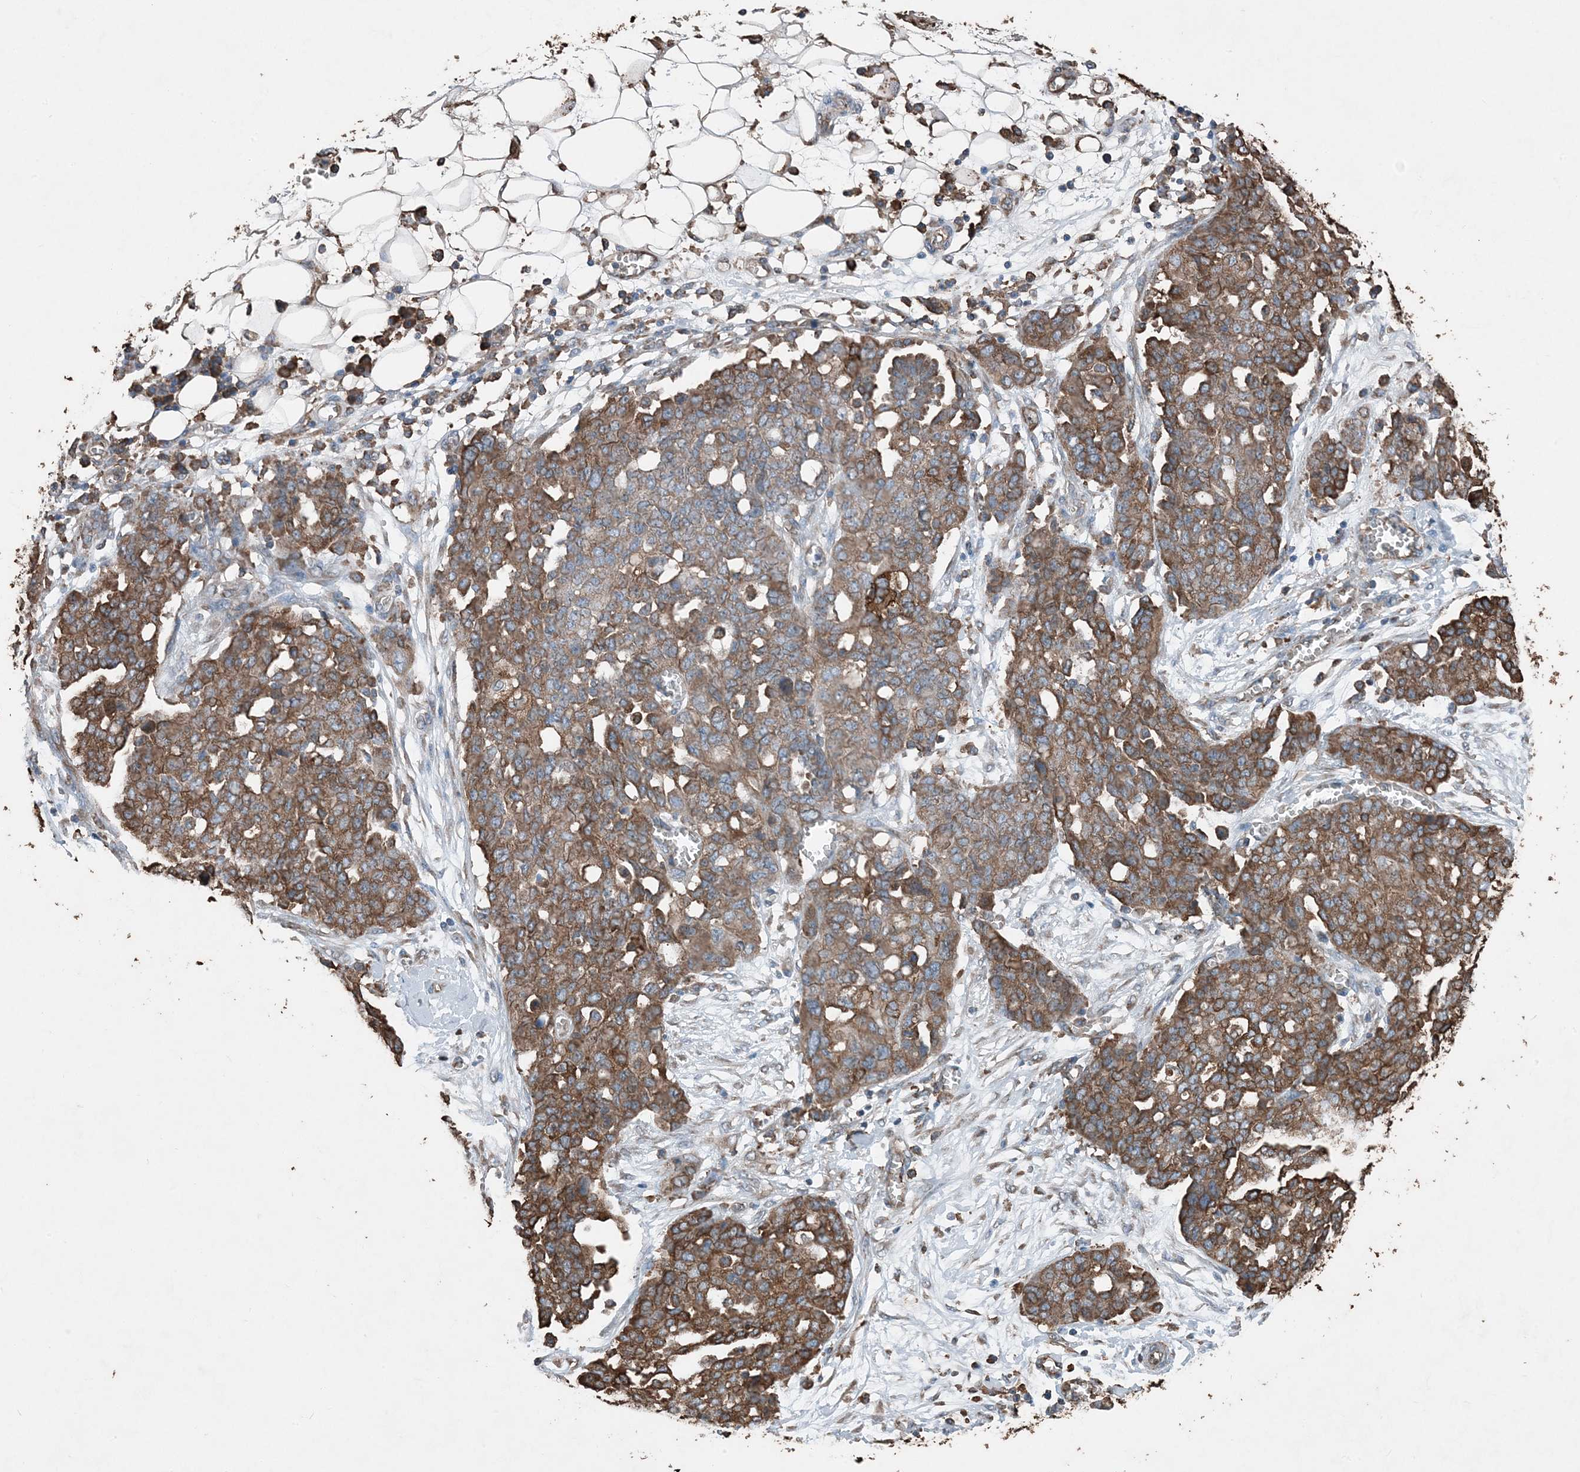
{"staining": {"intensity": "strong", "quantity": ">75%", "location": "cytoplasmic/membranous"}, "tissue": "ovarian cancer", "cell_type": "Tumor cells", "image_type": "cancer", "snomed": [{"axis": "morphology", "description": "Cystadenocarcinoma, serous, NOS"}, {"axis": "topography", "description": "Soft tissue"}, {"axis": "topography", "description": "Ovary"}], "caption": "Protein analysis of ovarian cancer tissue exhibits strong cytoplasmic/membranous expression in approximately >75% of tumor cells.", "gene": "PDIA6", "patient": {"sex": "female", "age": 57}}